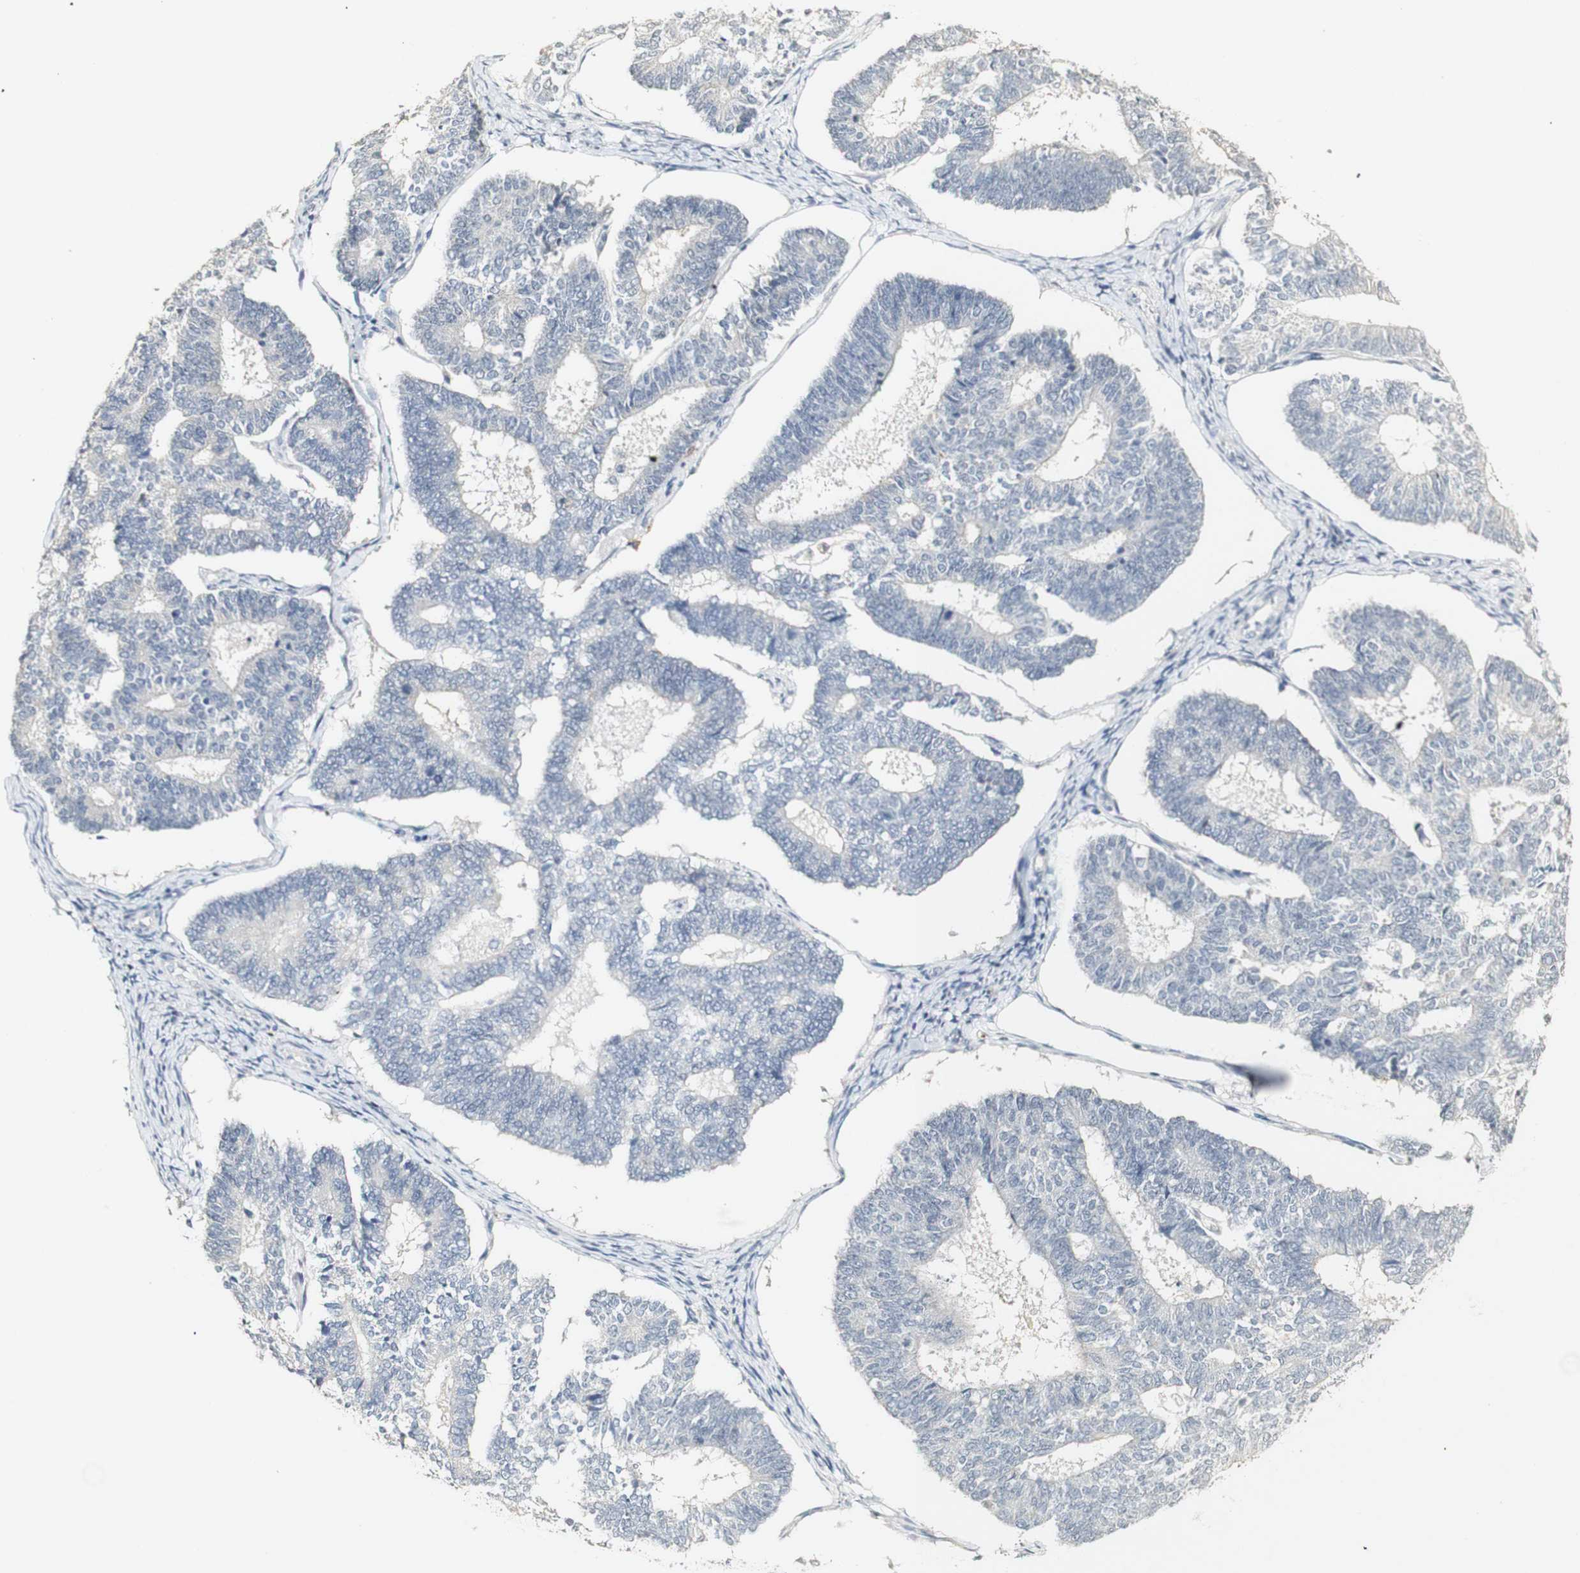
{"staining": {"intensity": "negative", "quantity": "none", "location": "none"}, "tissue": "endometrial cancer", "cell_type": "Tumor cells", "image_type": "cancer", "snomed": [{"axis": "morphology", "description": "Adenocarcinoma, NOS"}, {"axis": "topography", "description": "Endometrium"}], "caption": "This is an immunohistochemistry photomicrograph of endometrial adenocarcinoma. There is no staining in tumor cells.", "gene": "SYT7", "patient": {"sex": "female", "age": 70}}